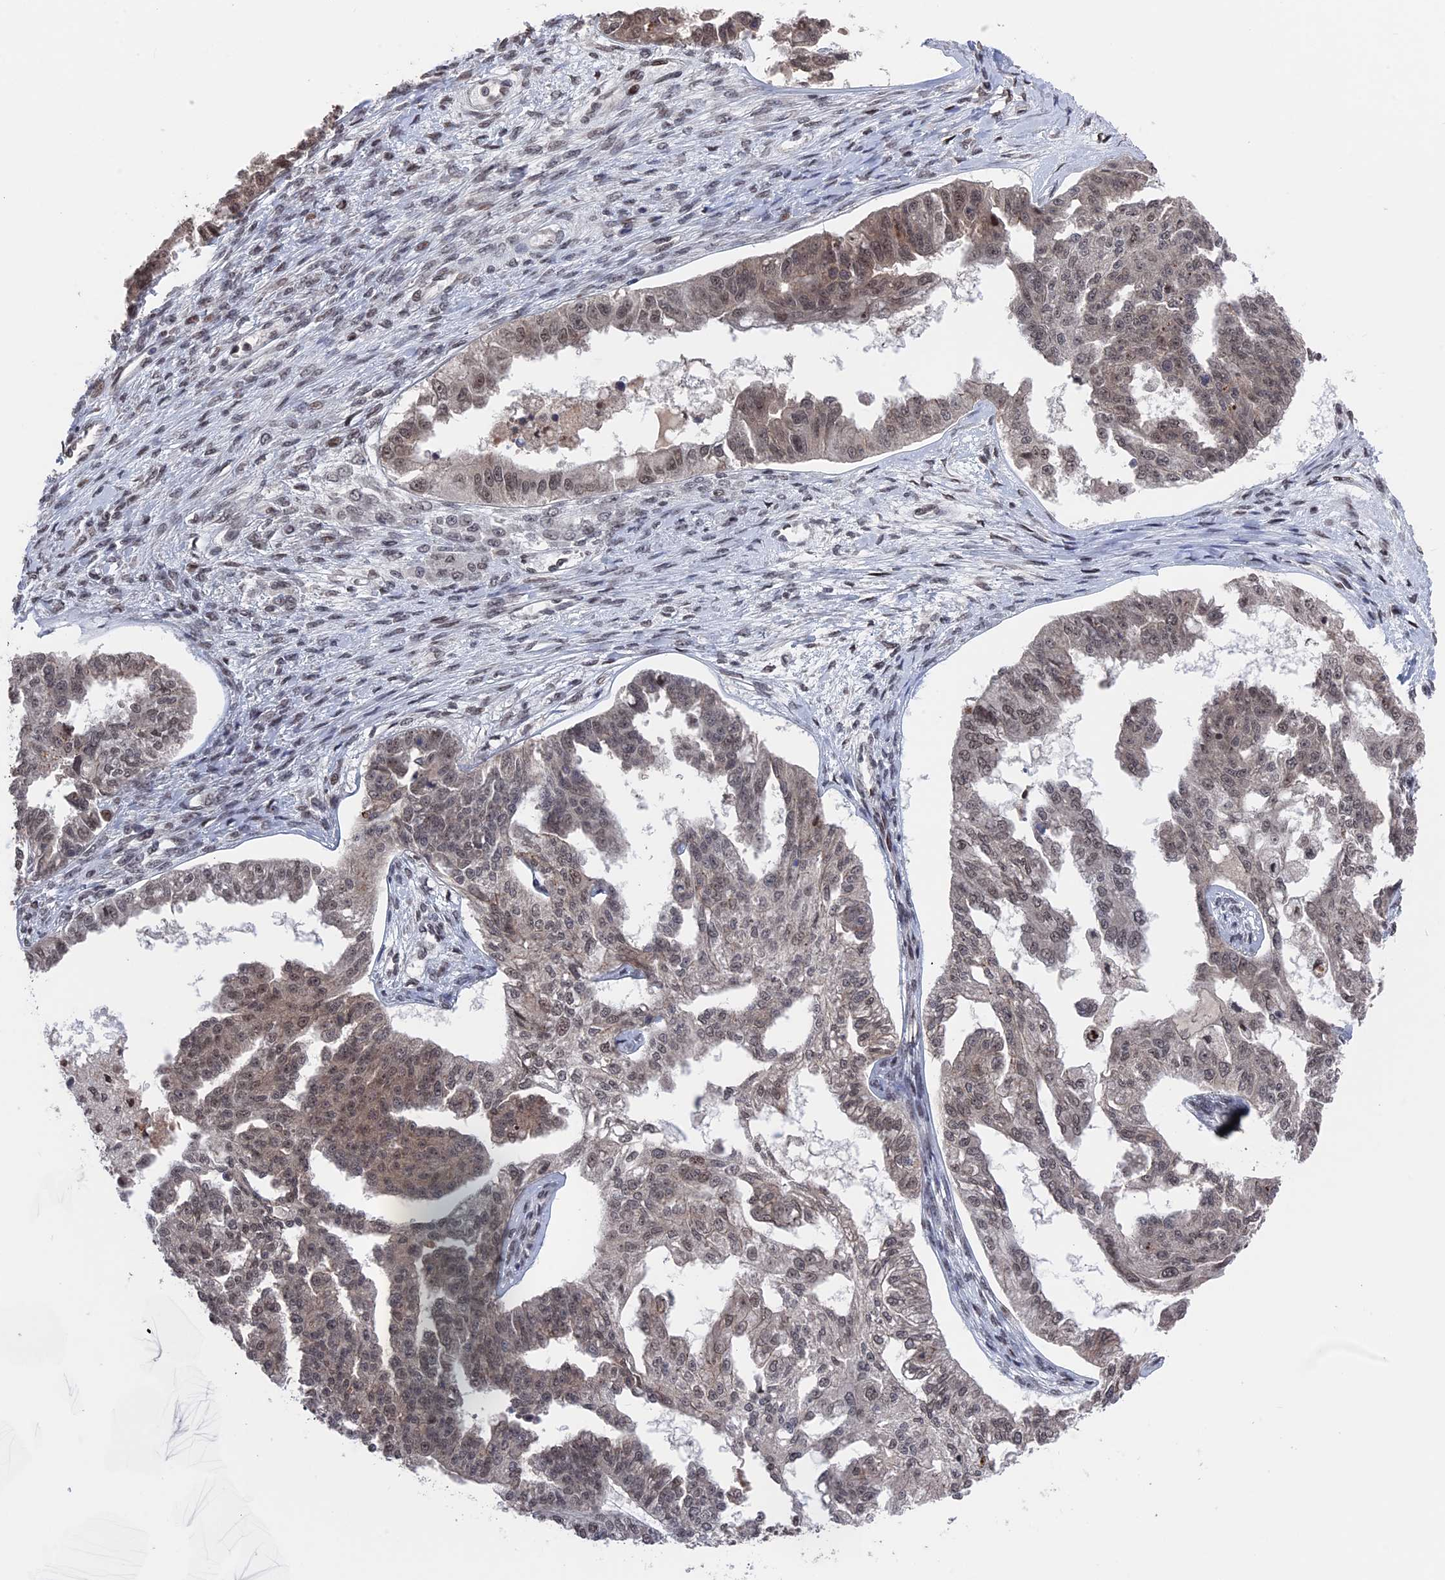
{"staining": {"intensity": "weak", "quantity": ">75%", "location": "nuclear"}, "tissue": "ovarian cancer", "cell_type": "Tumor cells", "image_type": "cancer", "snomed": [{"axis": "morphology", "description": "Cystadenocarcinoma, serous, NOS"}, {"axis": "topography", "description": "Ovary"}], "caption": "Ovarian cancer (serous cystadenocarcinoma) stained for a protein reveals weak nuclear positivity in tumor cells.", "gene": "NR2C2AP", "patient": {"sex": "female", "age": 58}}